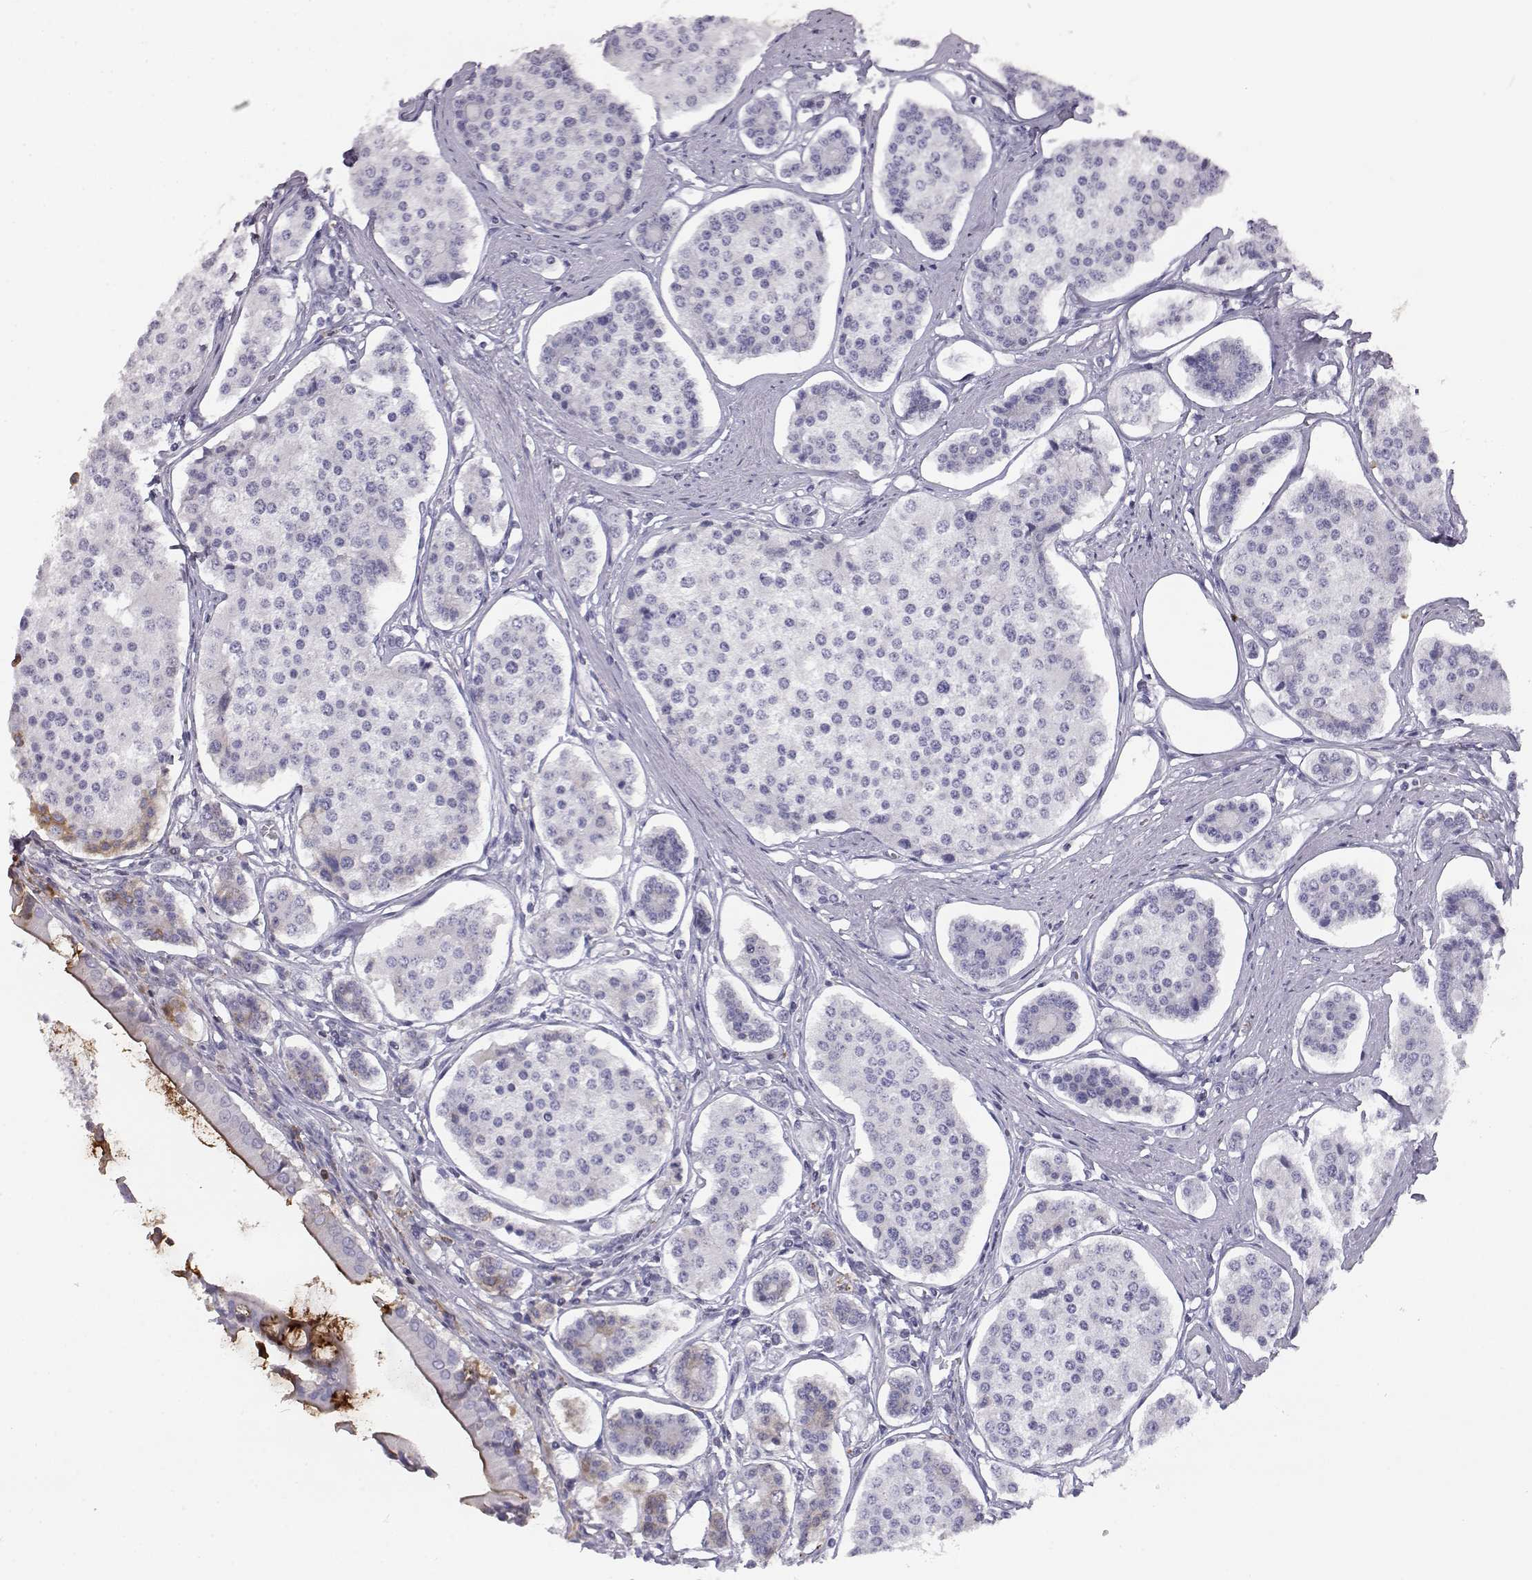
{"staining": {"intensity": "negative", "quantity": "none", "location": "none"}, "tissue": "carcinoid", "cell_type": "Tumor cells", "image_type": "cancer", "snomed": [{"axis": "morphology", "description": "Carcinoid, malignant, NOS"}, {"axis": "topography", "description": "Small intestine"}], "caption": "Carcinoid was stained to show a protein in brown. There is no significant staining in tumor cells. (DAB (3,3'-diaminobenzidine) IHC visualized using brightfield microscopy, high magnification).", "gene": "ITLN2", "patient": {"sex": "female", "age": 65}}